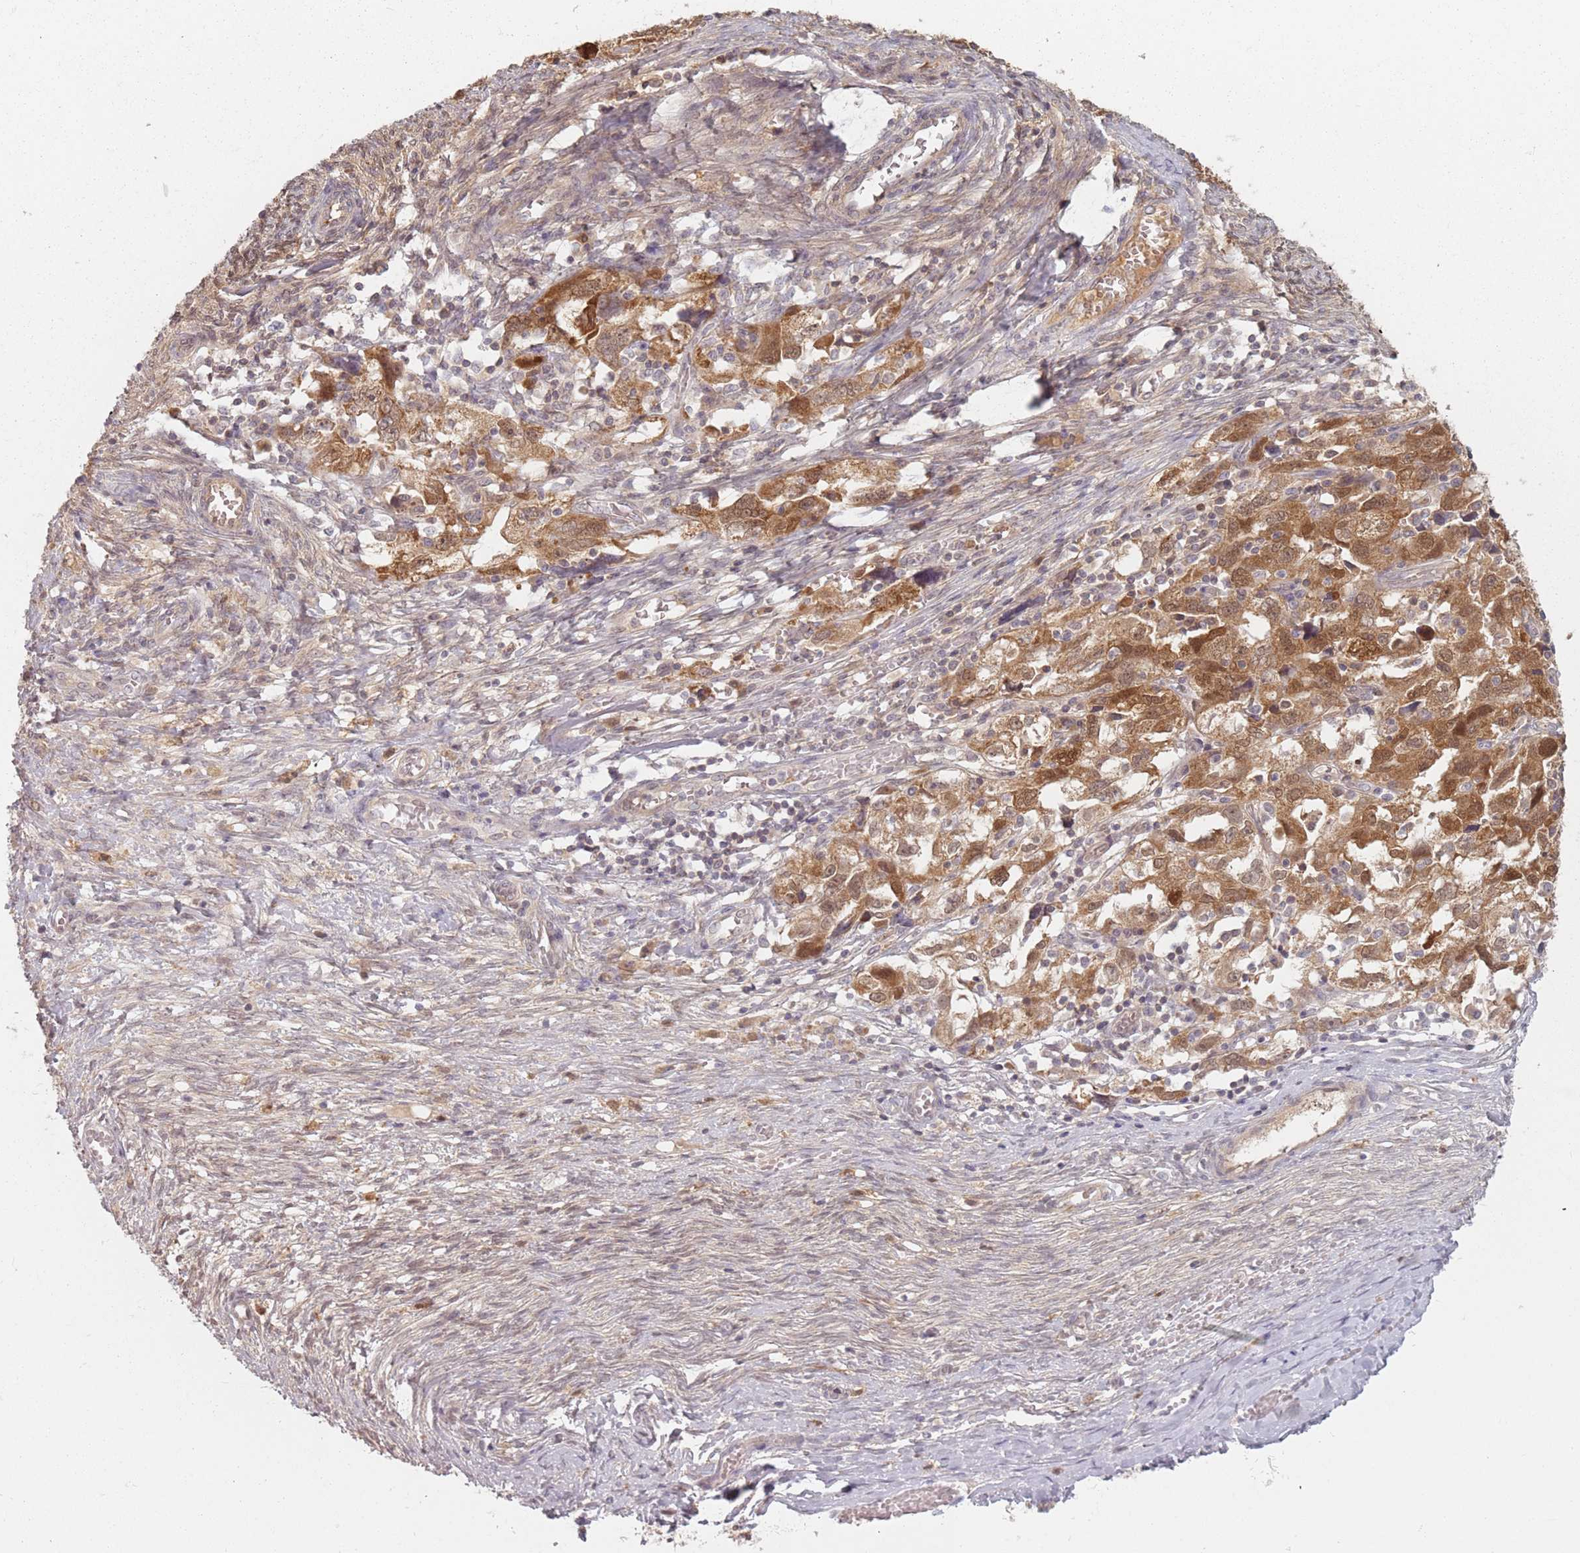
{"staining": {"intensity": "strong", "quantity": ">75%", "location": "cytoplasmic/membranous,nuclear"}, "tissue": "ovarian cancer", "cell_type": "Tumor cells", "image_type": "cancer", "snomed": [{"axis": "morphology", "description": "Carcinoma, NOS"}, {"axis": "morphology", "description": "Cystadenocarcinoma, serous, NOS"}, {"axis": "topography", "description": "Ovary"}], "caption": "Tumor cells display high levels of strong cytoplasmic/membranous and nuclear staining in about >75% of cells in ovarian cancer.", "gene": "NAXE", "patient": {"sex": "female", "age": 69}}